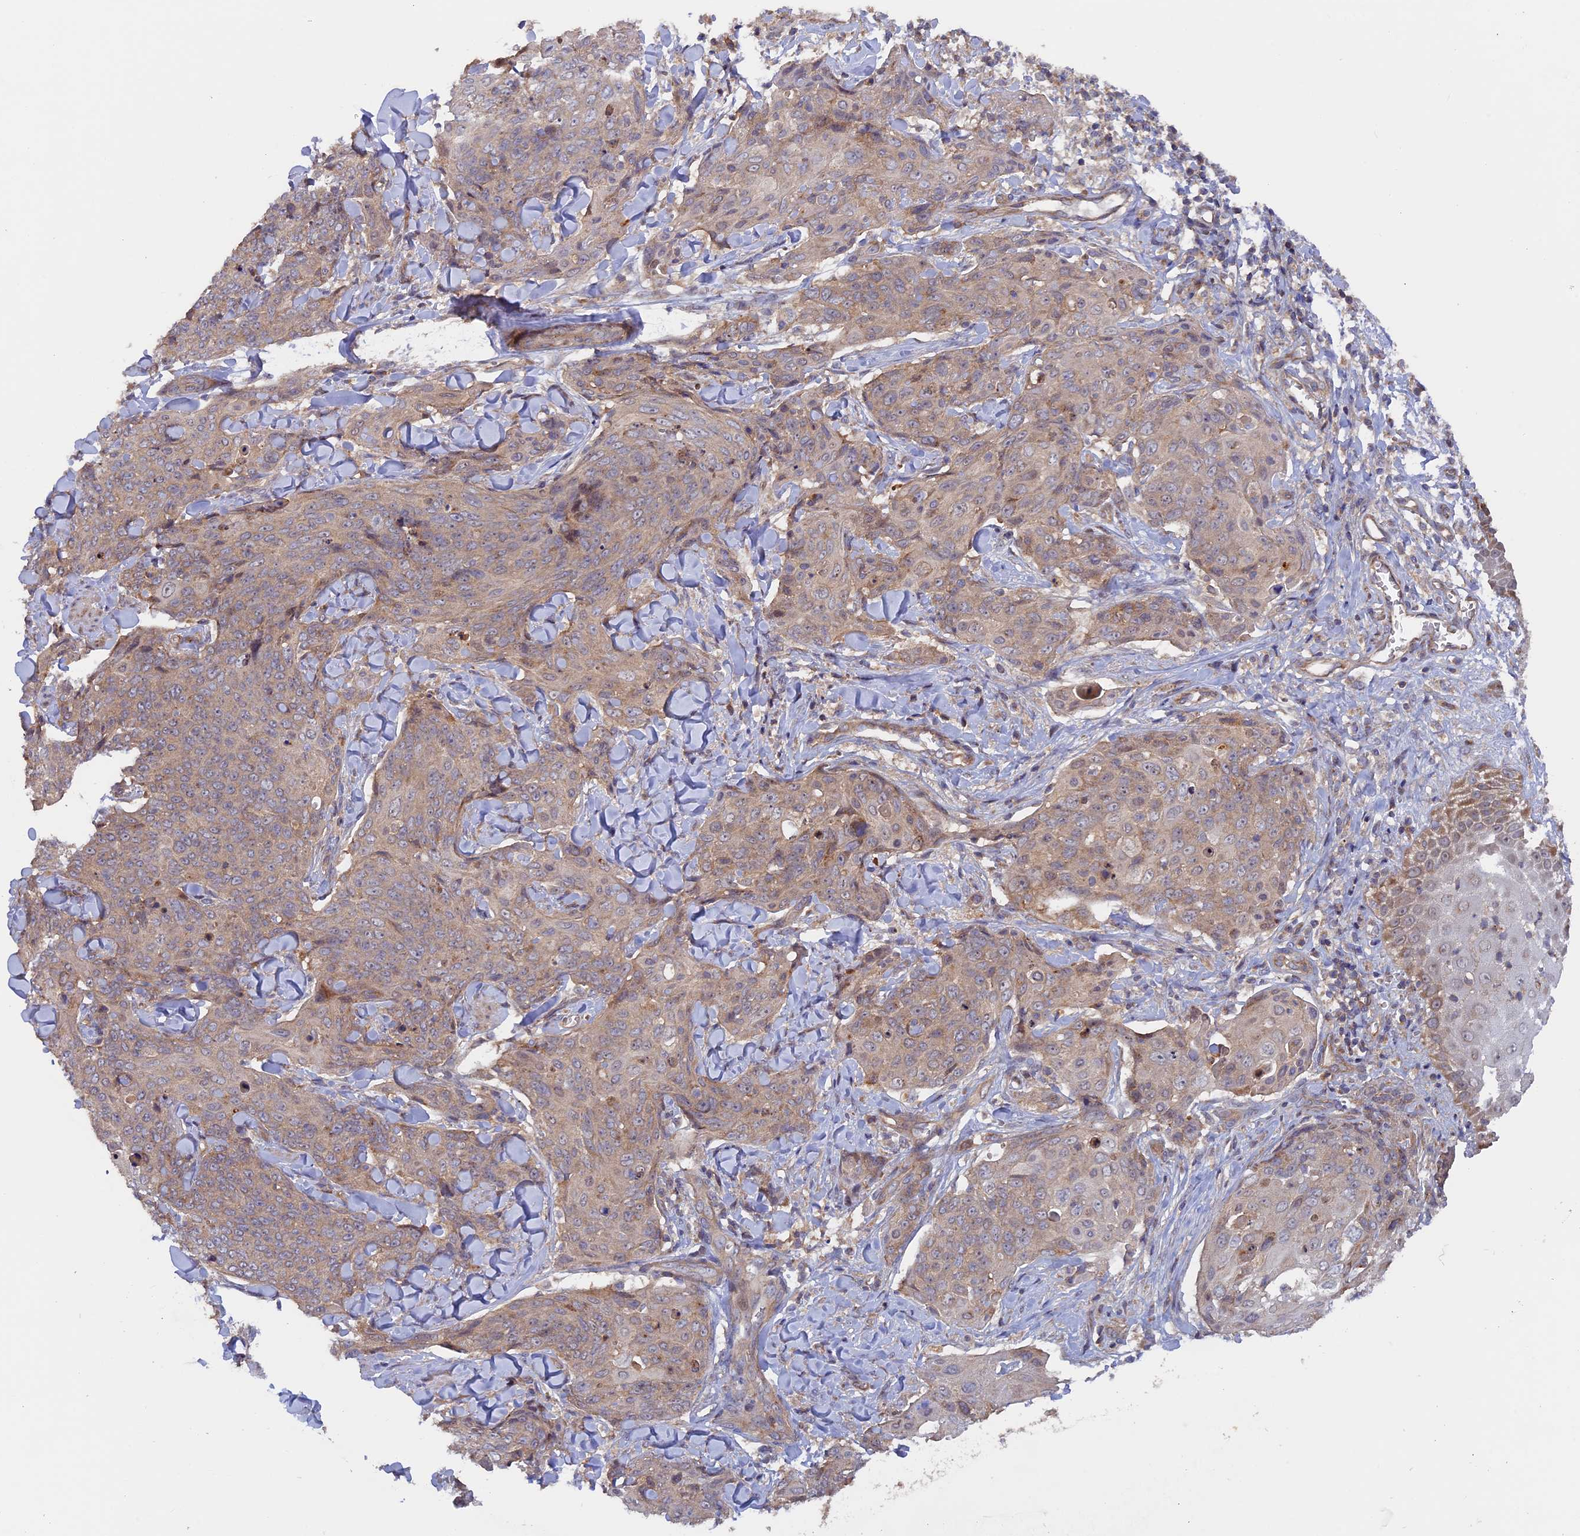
{"staining": {"intensity": "weak", "quantity": ">75%", "location": "cytoplasmic/membranous"}, "tissue": "skin cancer", "cell_type": "Tumor cells", "image_type": "cancer", "snomed": [{"axis": "morphology", "description": "Squamous cell carcinoma, NOS"}, {"axis": "topography", "description": "Skin"}, {"axis": "topography", "description": "Vulva"}], "caption": "IHC of skin squamous cell carcinoma exhibits low levels of weak cytoplasmic/membranous positivity in approximately >75% of tumor cells. The protein is stained brown, and the nuclei are stained in blue (DAB IHC with brightfield microscopy, high magnification).", "gene": "FERMT1", "patient": {"sex": "female", "age": 85}}